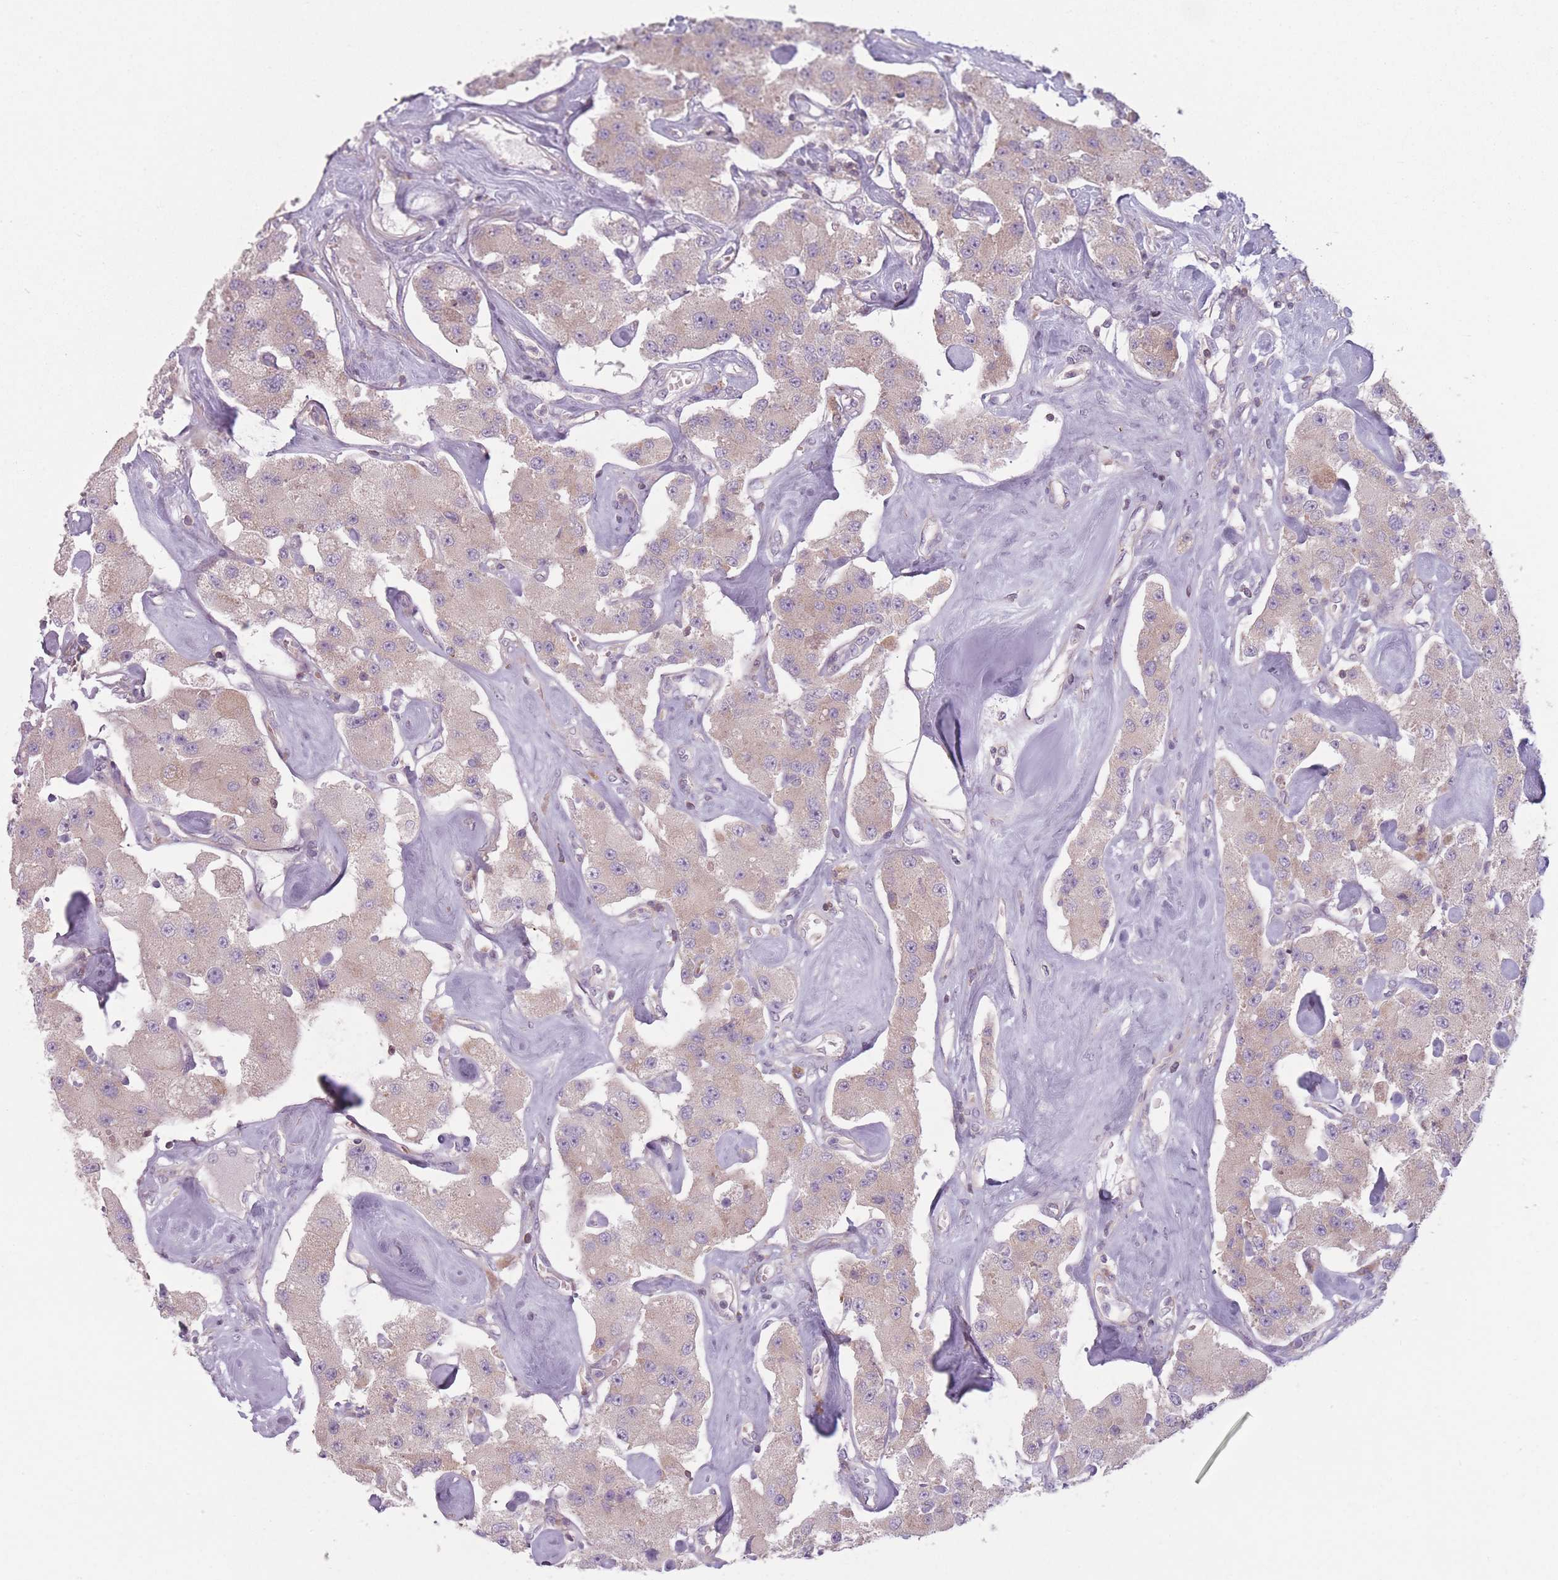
{"staining": {"intensity": "moderate", "quantity": "<25%", "location": "cytoplasmic/membranous"}, "tissue": "carcinoid", "cell_type": "Tumor cells", "image_type": "cancer", "snomed": [{"axis": "morphology", "description": "Carcinoid, malignant, NOS"}, {"axis": "topography", "description": "Pancreas"}], "caption": "The micrograph displays staining of malignant carcinoid, revealing moderate cytoplasmic/membranous protein positivity (brown color) within tumor cells.", "gene": "NT5DC2", "patient": {"sex": "male", "age": 41}}